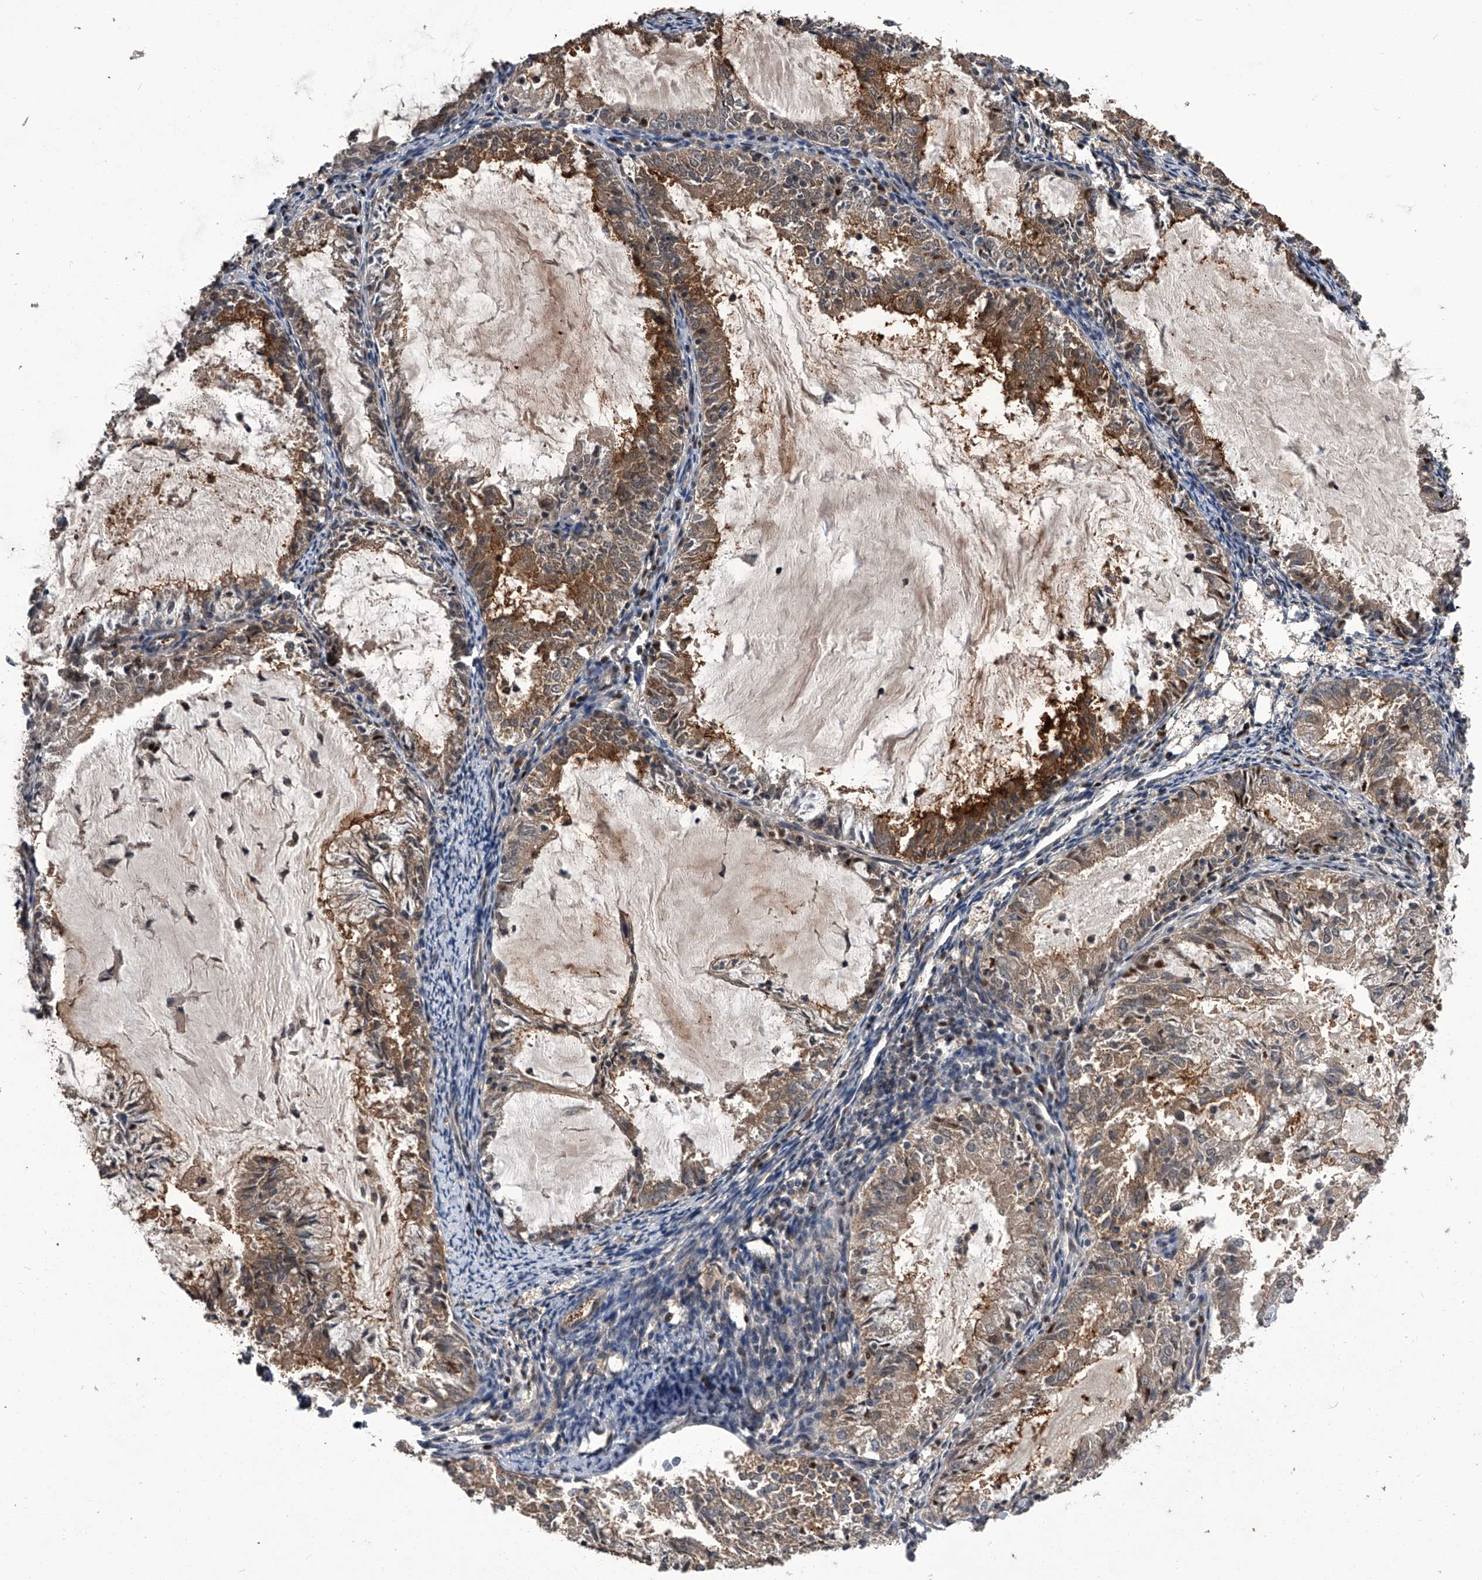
{"staining": {"intensity": "moderate", "quantity": ">75%", "location": "cytoplasmic/membranous"}, "tissue": "endometrial cancer", "cell_type": "Tumor cells", "image_type": "cancer", "snomed": [{"axis": "morphology", "description": "Adenocarcinoma, NOS"}, {"axis": "topography", "description": "Endometrium"}], "caption": "Protein expression analysis of human endometrial cancer (adenocarcinoma) reveals moderate cytoplasmic/membranous positivity in approximately >75% of tumor cells.", "gene": "SLC12A8", "patient": {"sex": "female", "age": 57}}